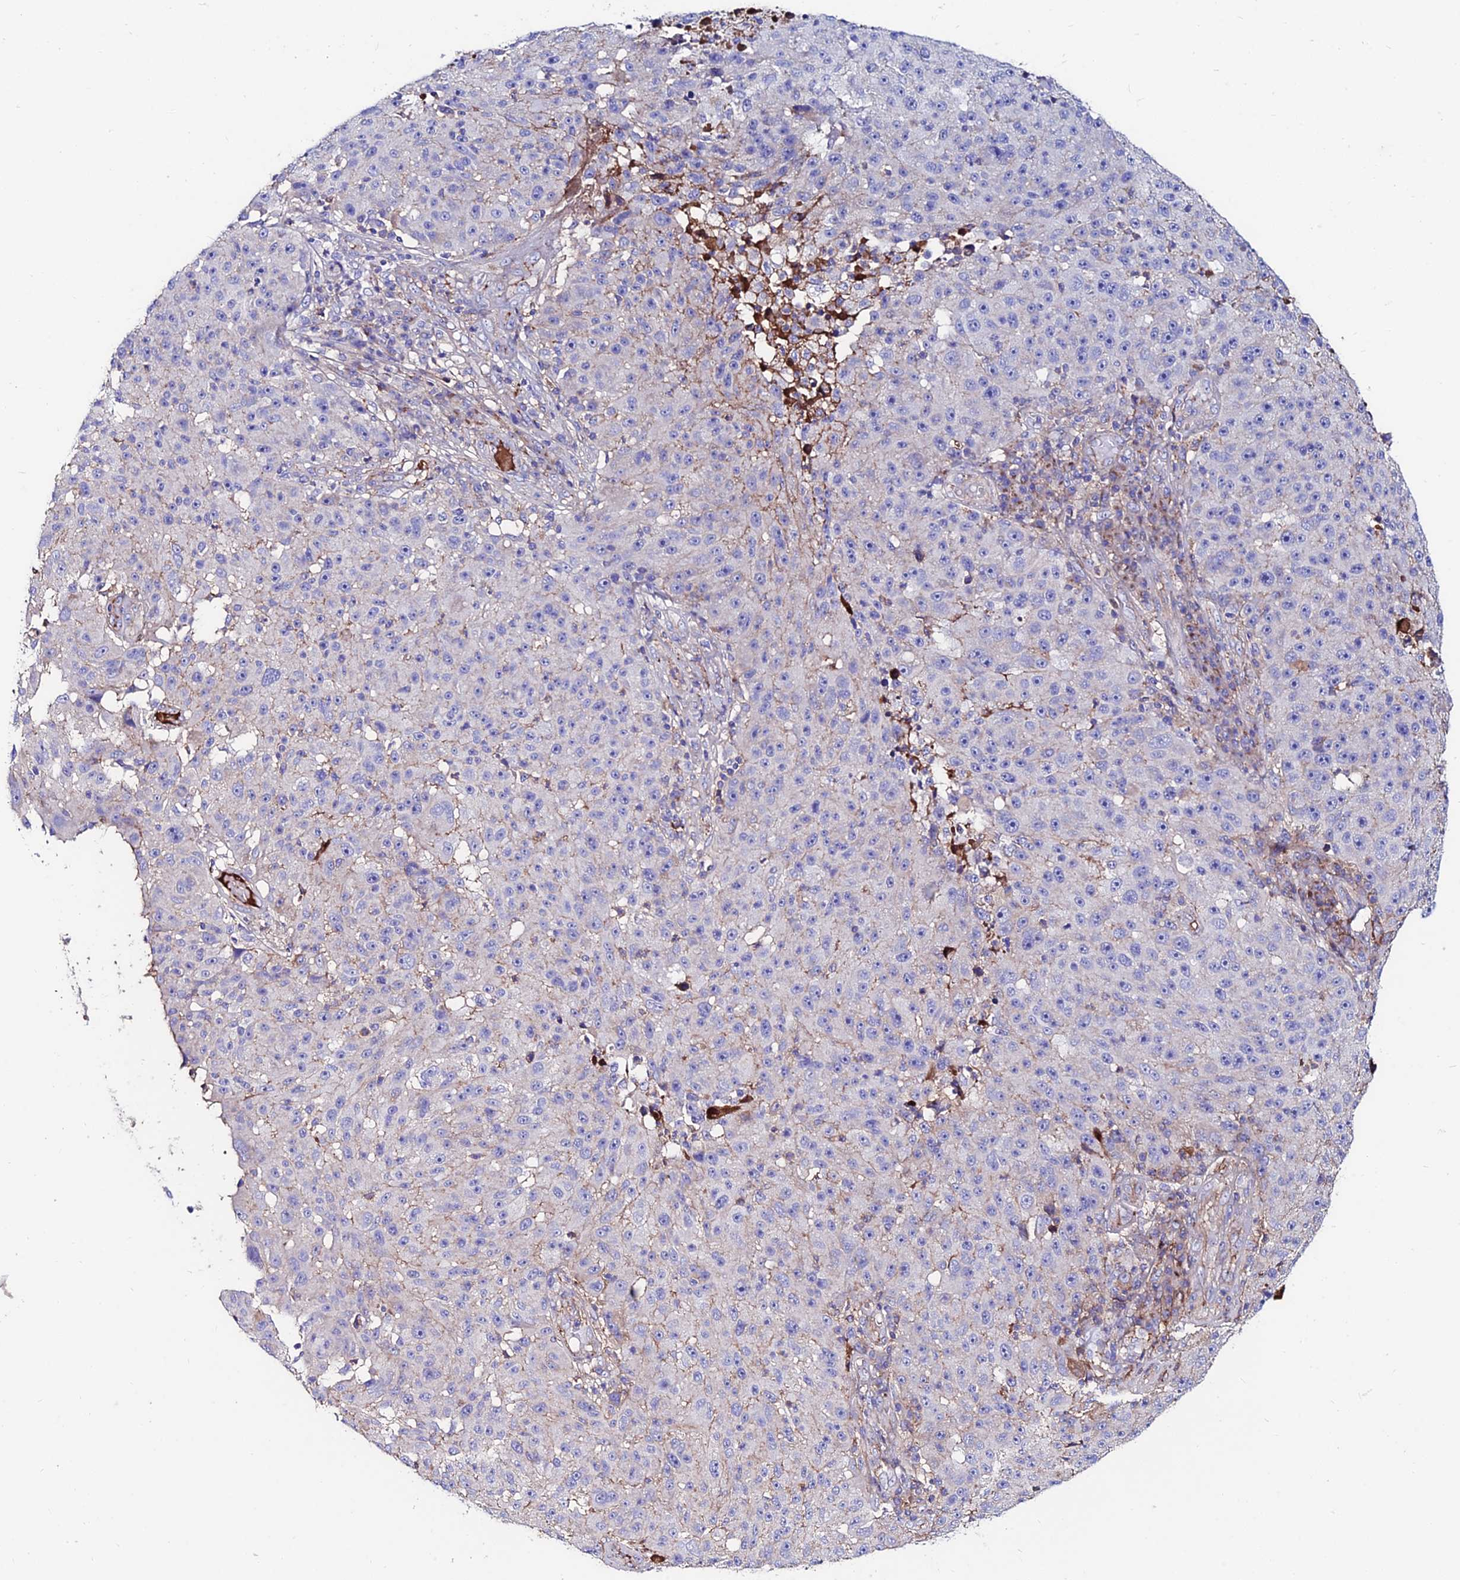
{"staining": {"intensity": "negative", "quantity": "none", "location": "none"}, "tissue": "melanoma", "cell_type": "Tumor cells", "image_type": "cancer", "snomed": [{"axis": "morphology", "description": "Malignant melanoma, NOS"}, {"axis": "topography", "description": "Skin"}], "caption": "An immunohistochemistry (IHC) image of malignant melanoma is shown. There is no staining in tumor cells of malignant melanoma.", "gene": "SLC25A16", "patient": {"sex": "male", "age": 53}}